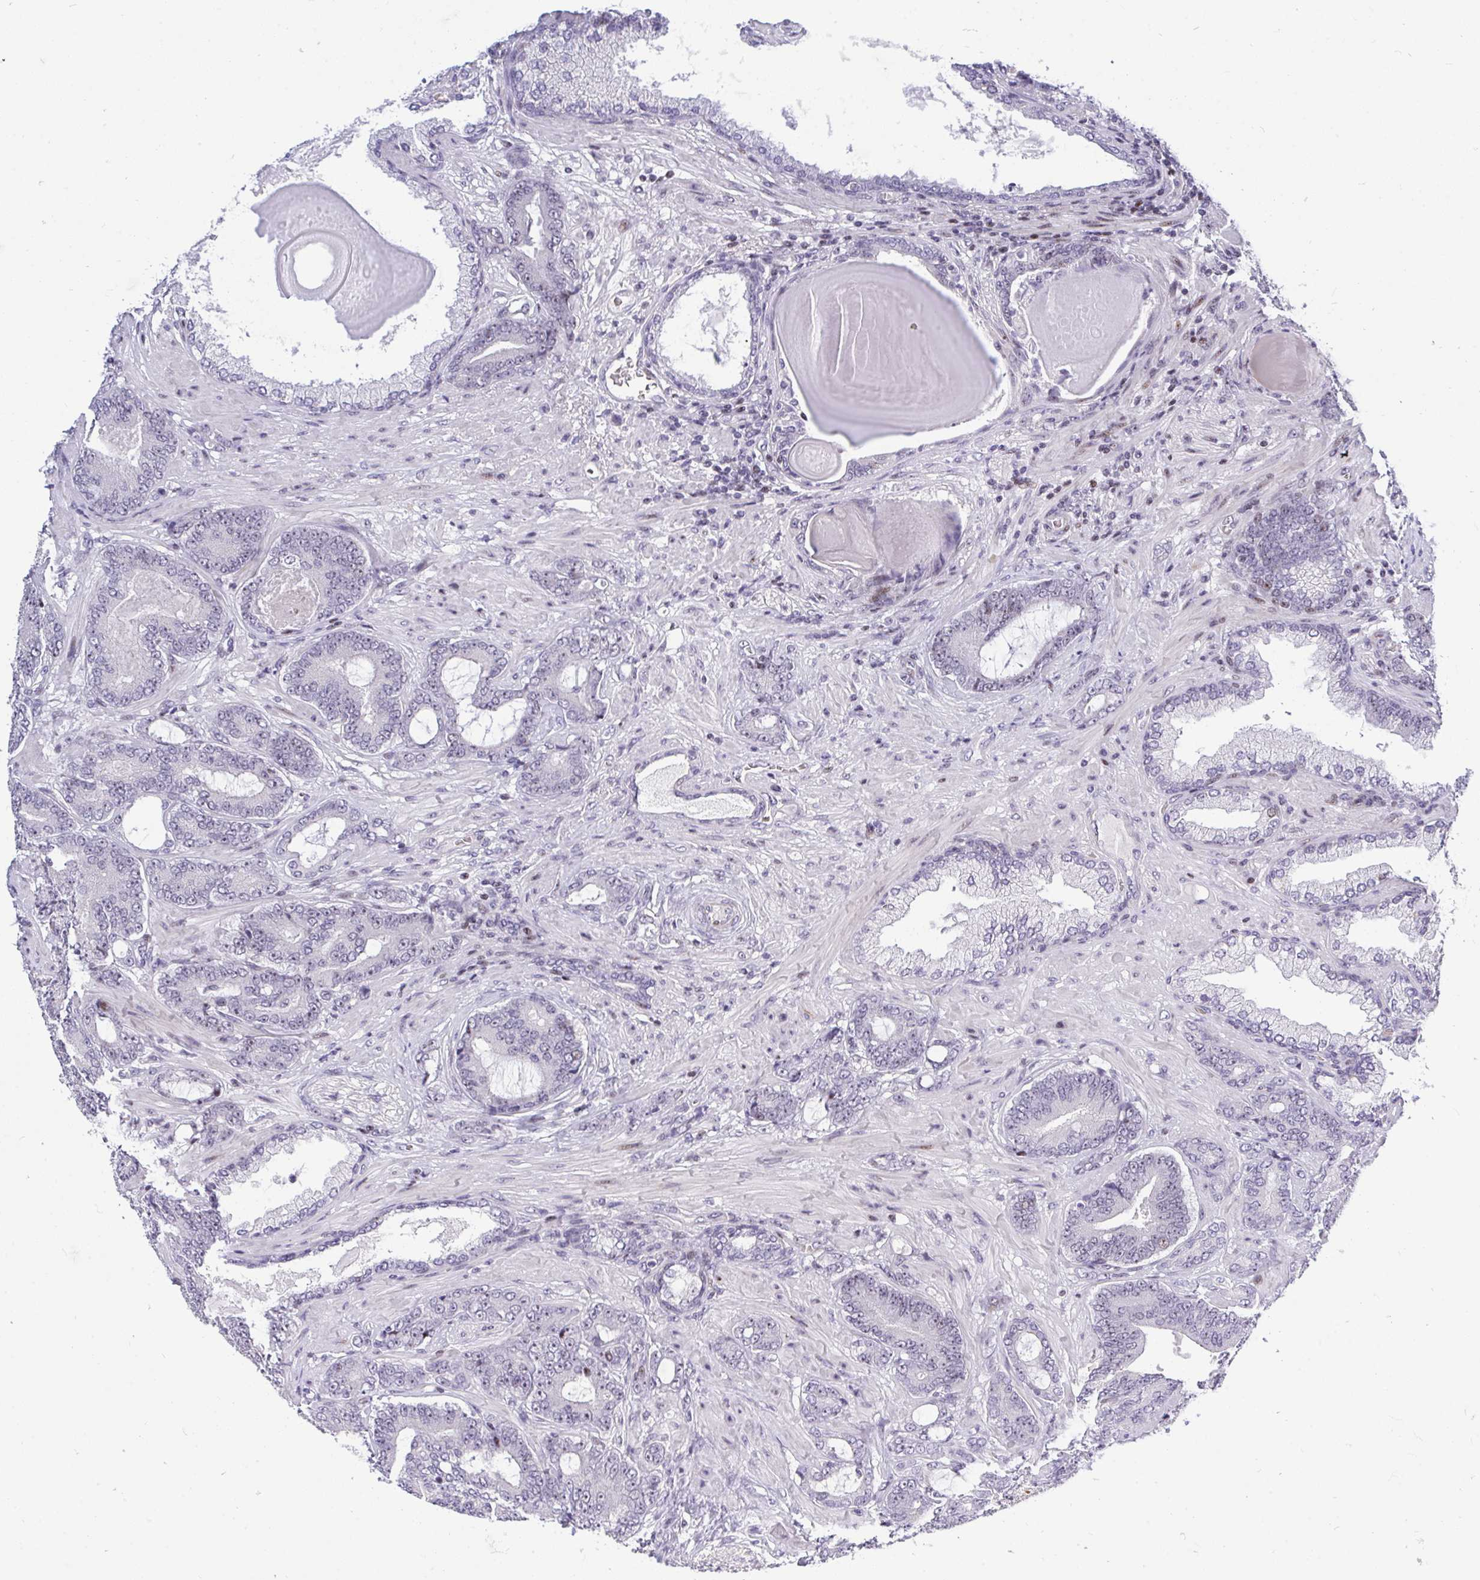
{"staining": {"intensity": "negative", "quantity": "none", "location": "none"}, "tissue": "prostate cancer", "cell_type": "Tumor cells", "image_type": "cancer", "snomed": [{"axis": "morphology", "description": "Adenocarcinoma, High grade"}, {"axis": "topography", "description": "Prostate"}], "caption": "An image of human prostate cancer (high-grade adenocarcinoma) is negative for staining in tumor cells.", "gene": "PLPPR3", "patient": {"sex": "male", "age": 62}}